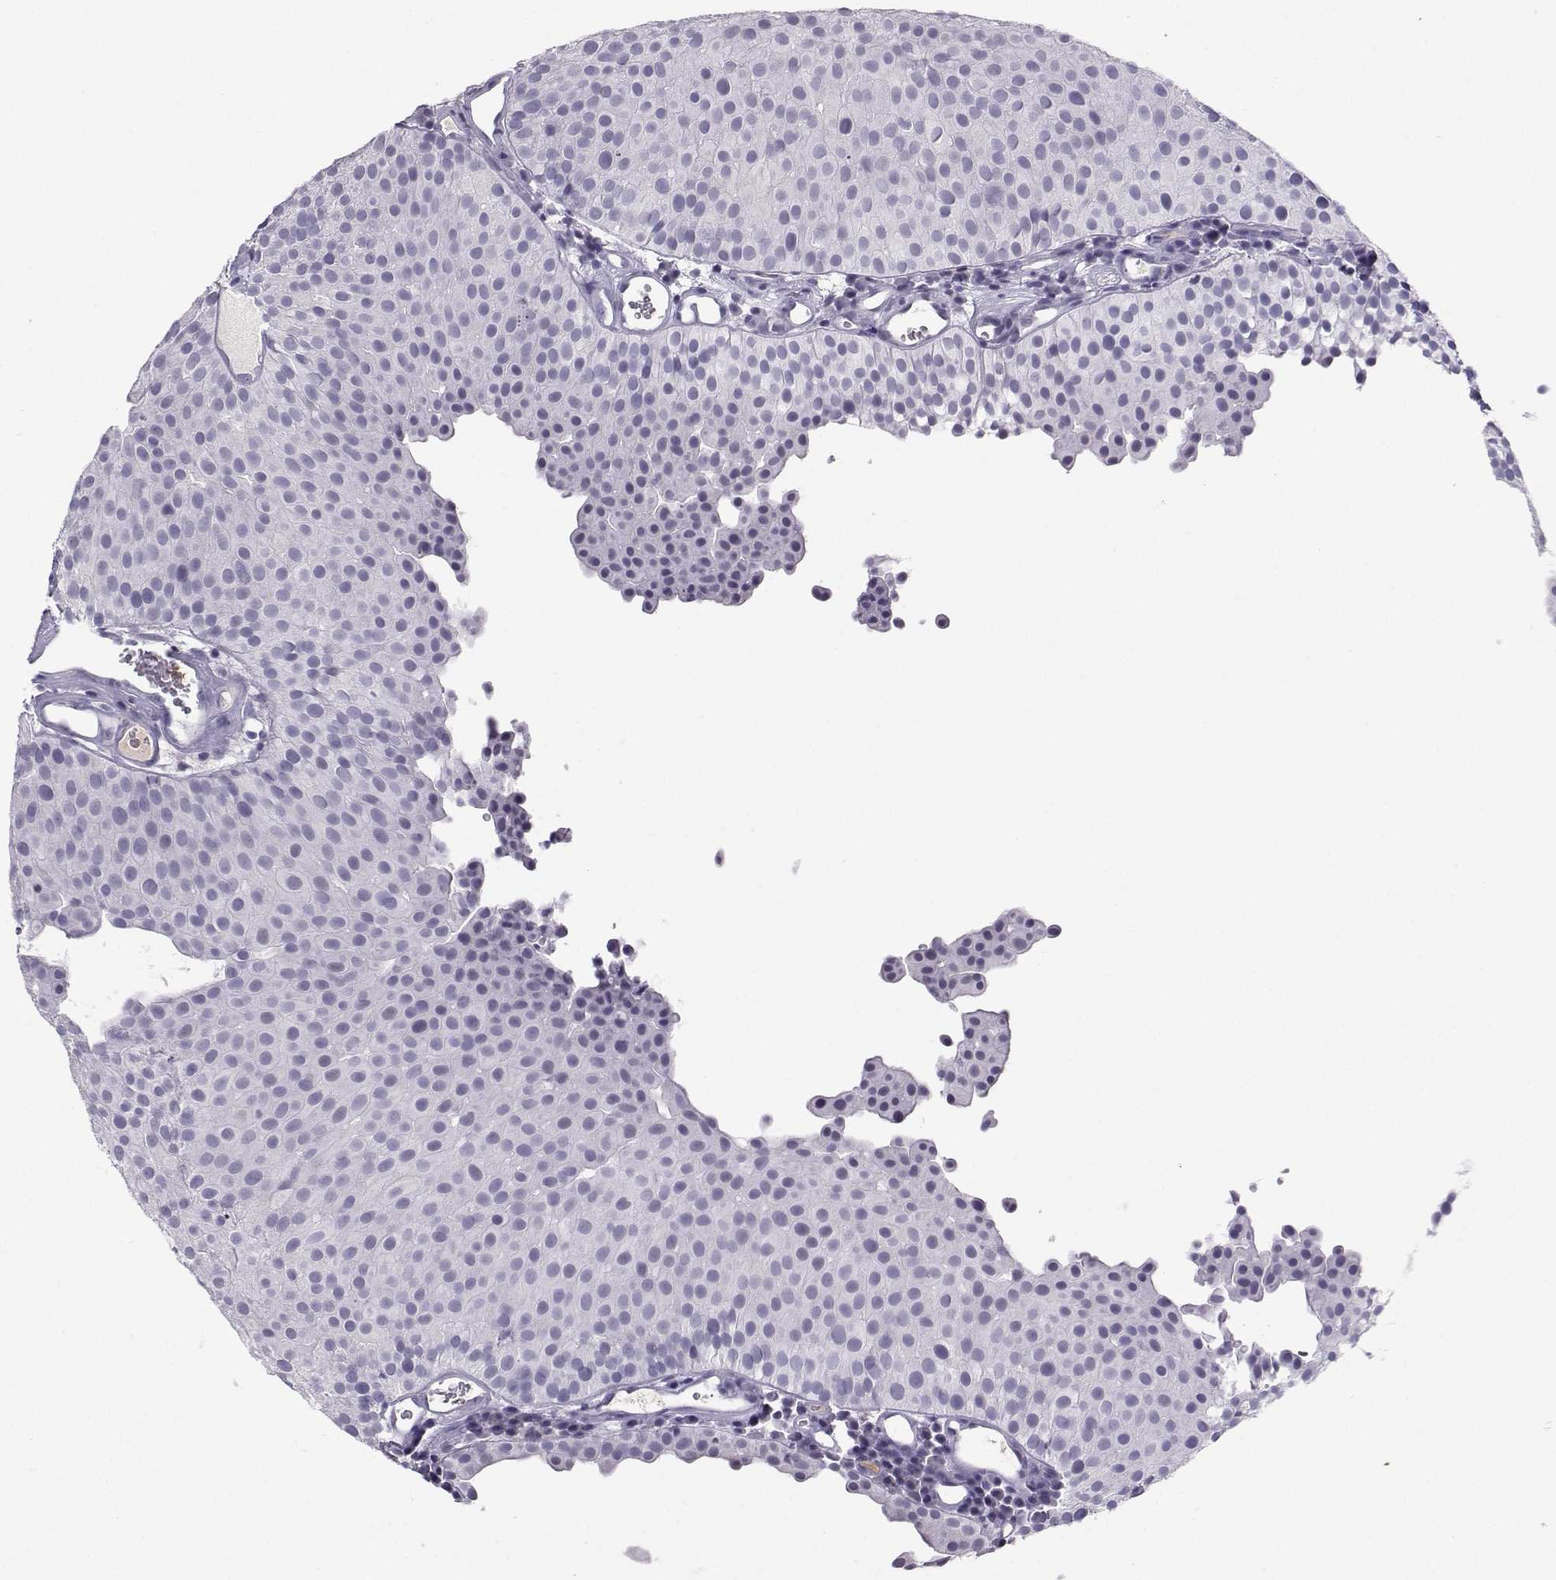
{"staining": {"intensity": "negative", "quantity": "none", "location": "none"}, "tissue": "urothelial cancer", "cell_type": "Tumor cells", "image_type": "cancer", "snomed": [{"axis": "morphology", "description": "Urothelial carcinoma, Low grade"}, {"axis": "topography", "description": "Urinary bladder"}], "caption": "Immunohistochemical staining of human urothelial cancer shows no significant expression in tumor cells.", "gene": "LHX1", "patient": {"sex": "female", "age": 87}}